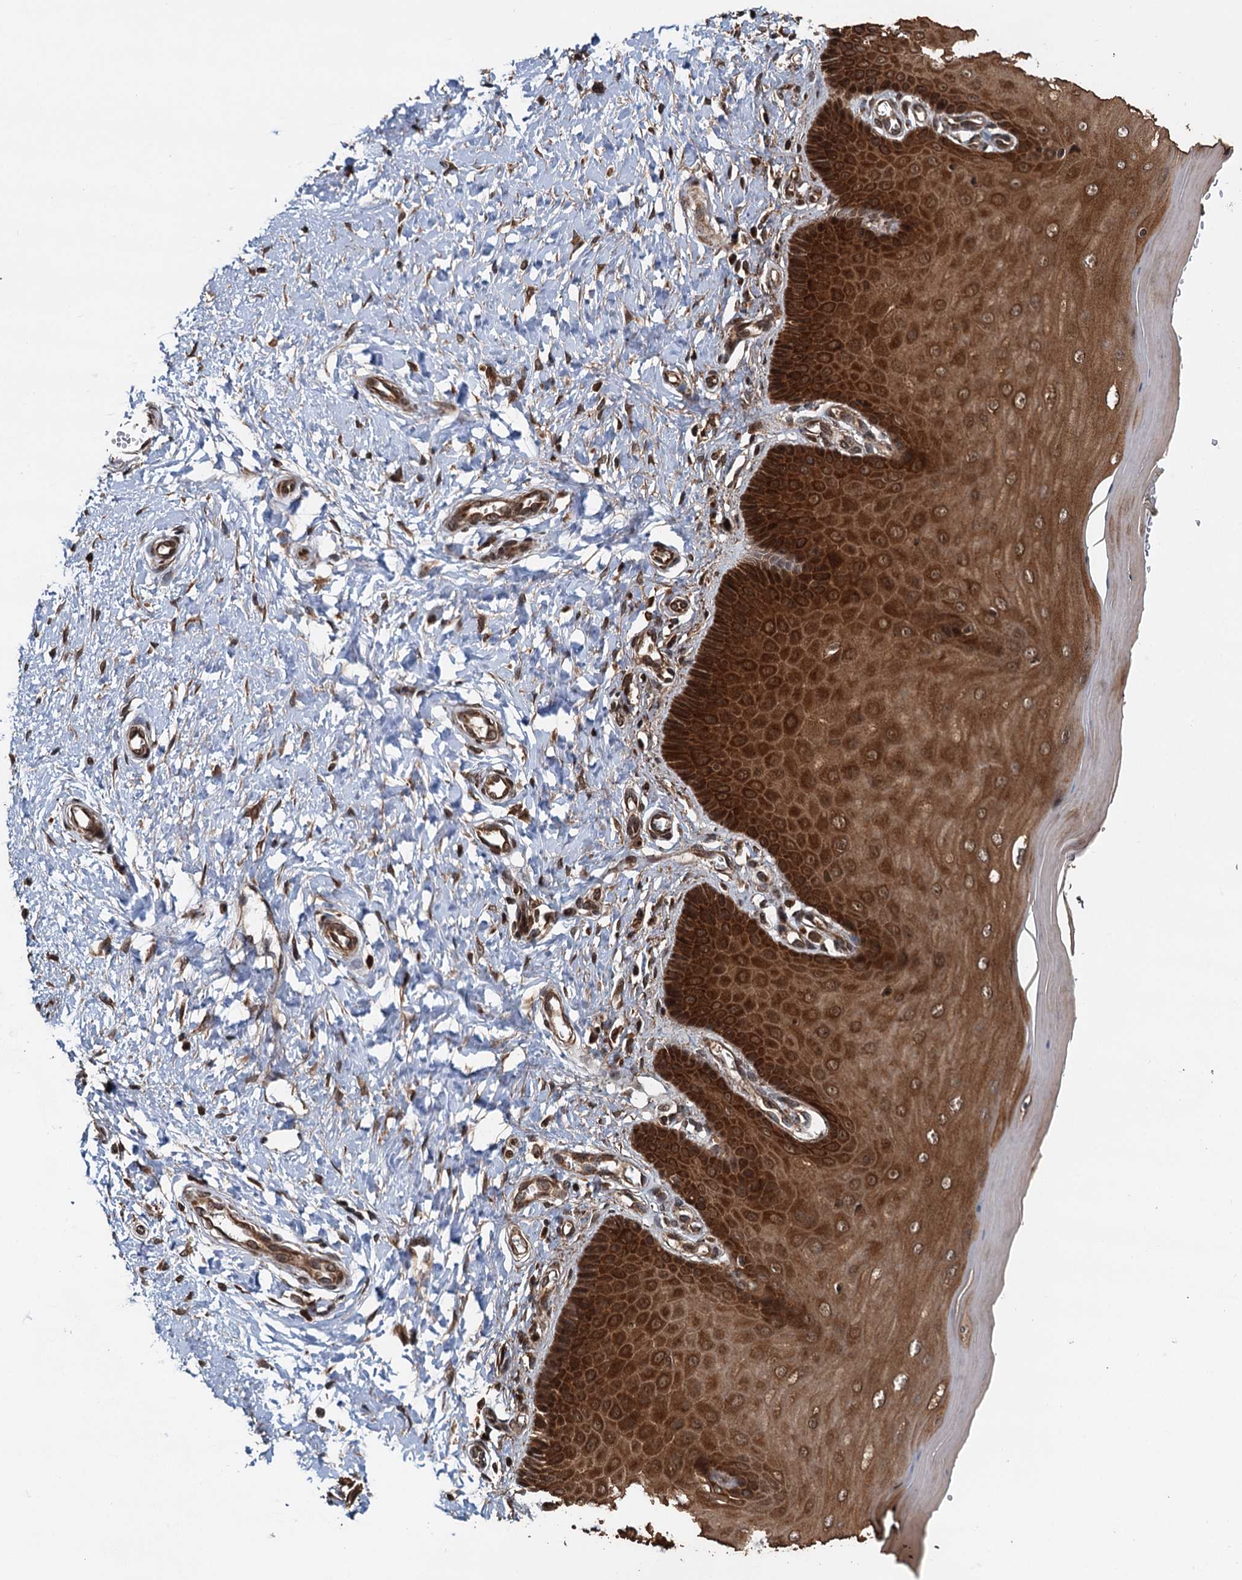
{"staining": {"intensity": "moderate", "quantity": ">75%", "location": "cytoplasmic/membranous"}, "tissue": "cervix", "cell_type": "Glandular cells", "image_type": "normal", "snomed": [{"axis": "morphology", "description": "Normal tissue, NOS"}, {"axis": "topography", "description": "Cervix"}], "caption": "Immunohistochemistry (IHC) of normal cervix reveals medium levels of moderate cytoplasmic/membranous positivity in approximately >75% of glandular cells.", "gene": "STUB1", "patient": {"sex": "female", "age": 55}}